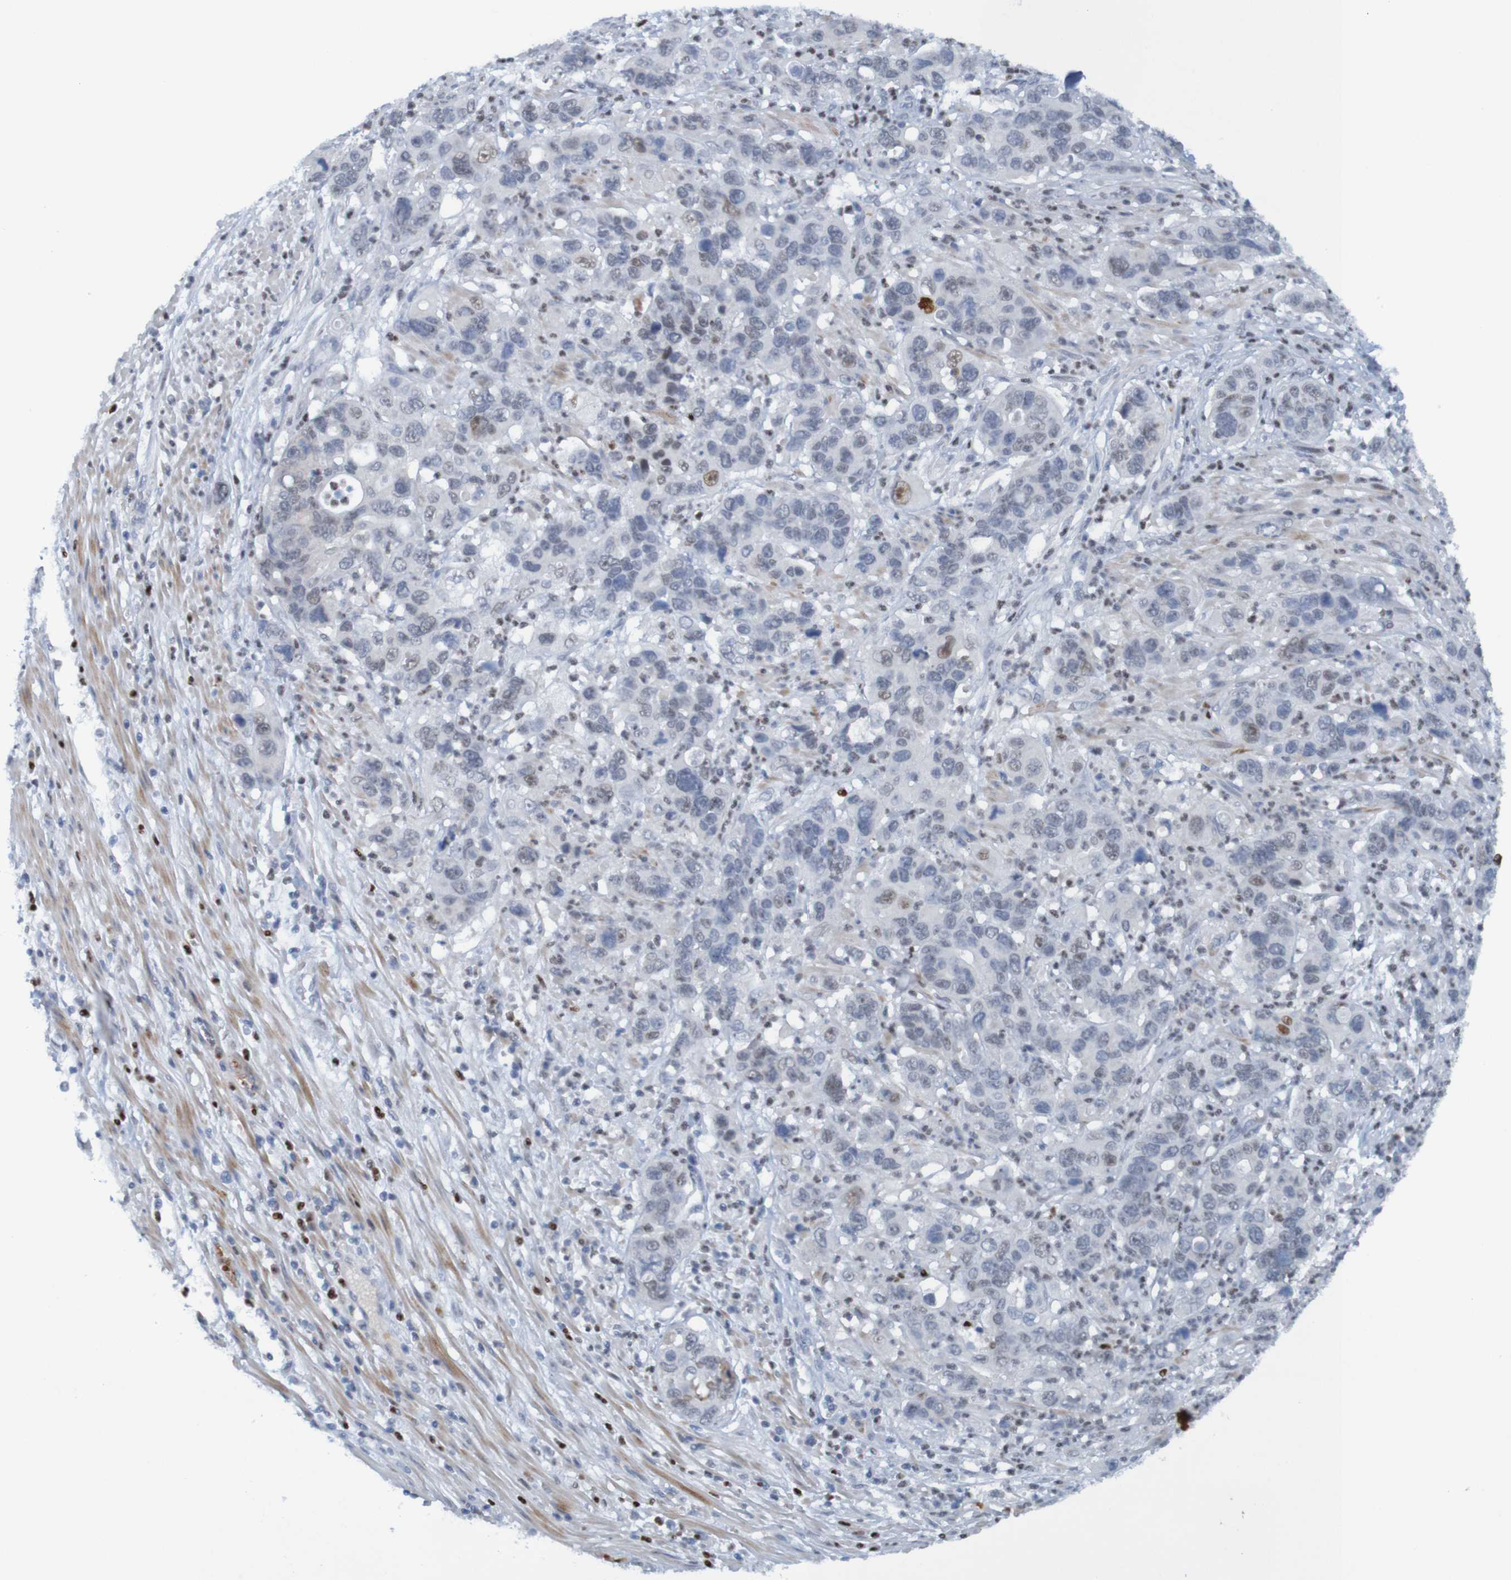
{"staining": {"intensity": "negative", "quantity": "none", "location": "none"}, "tissue": "pancreatic cancer", "cell_type": "Tumor cells", "image_type": "cancer", "snomed": [{"axis": "morphology", "description": "Adenocarcinoma, NOS"}, {"axis": "topography", "description": "Pancreas"}], "caption": "Image shows no significant protein positivity in tumor cells of pancreatic cancer.", "gene": "USP36", "patient": {"sex": "female", "age": 71}}